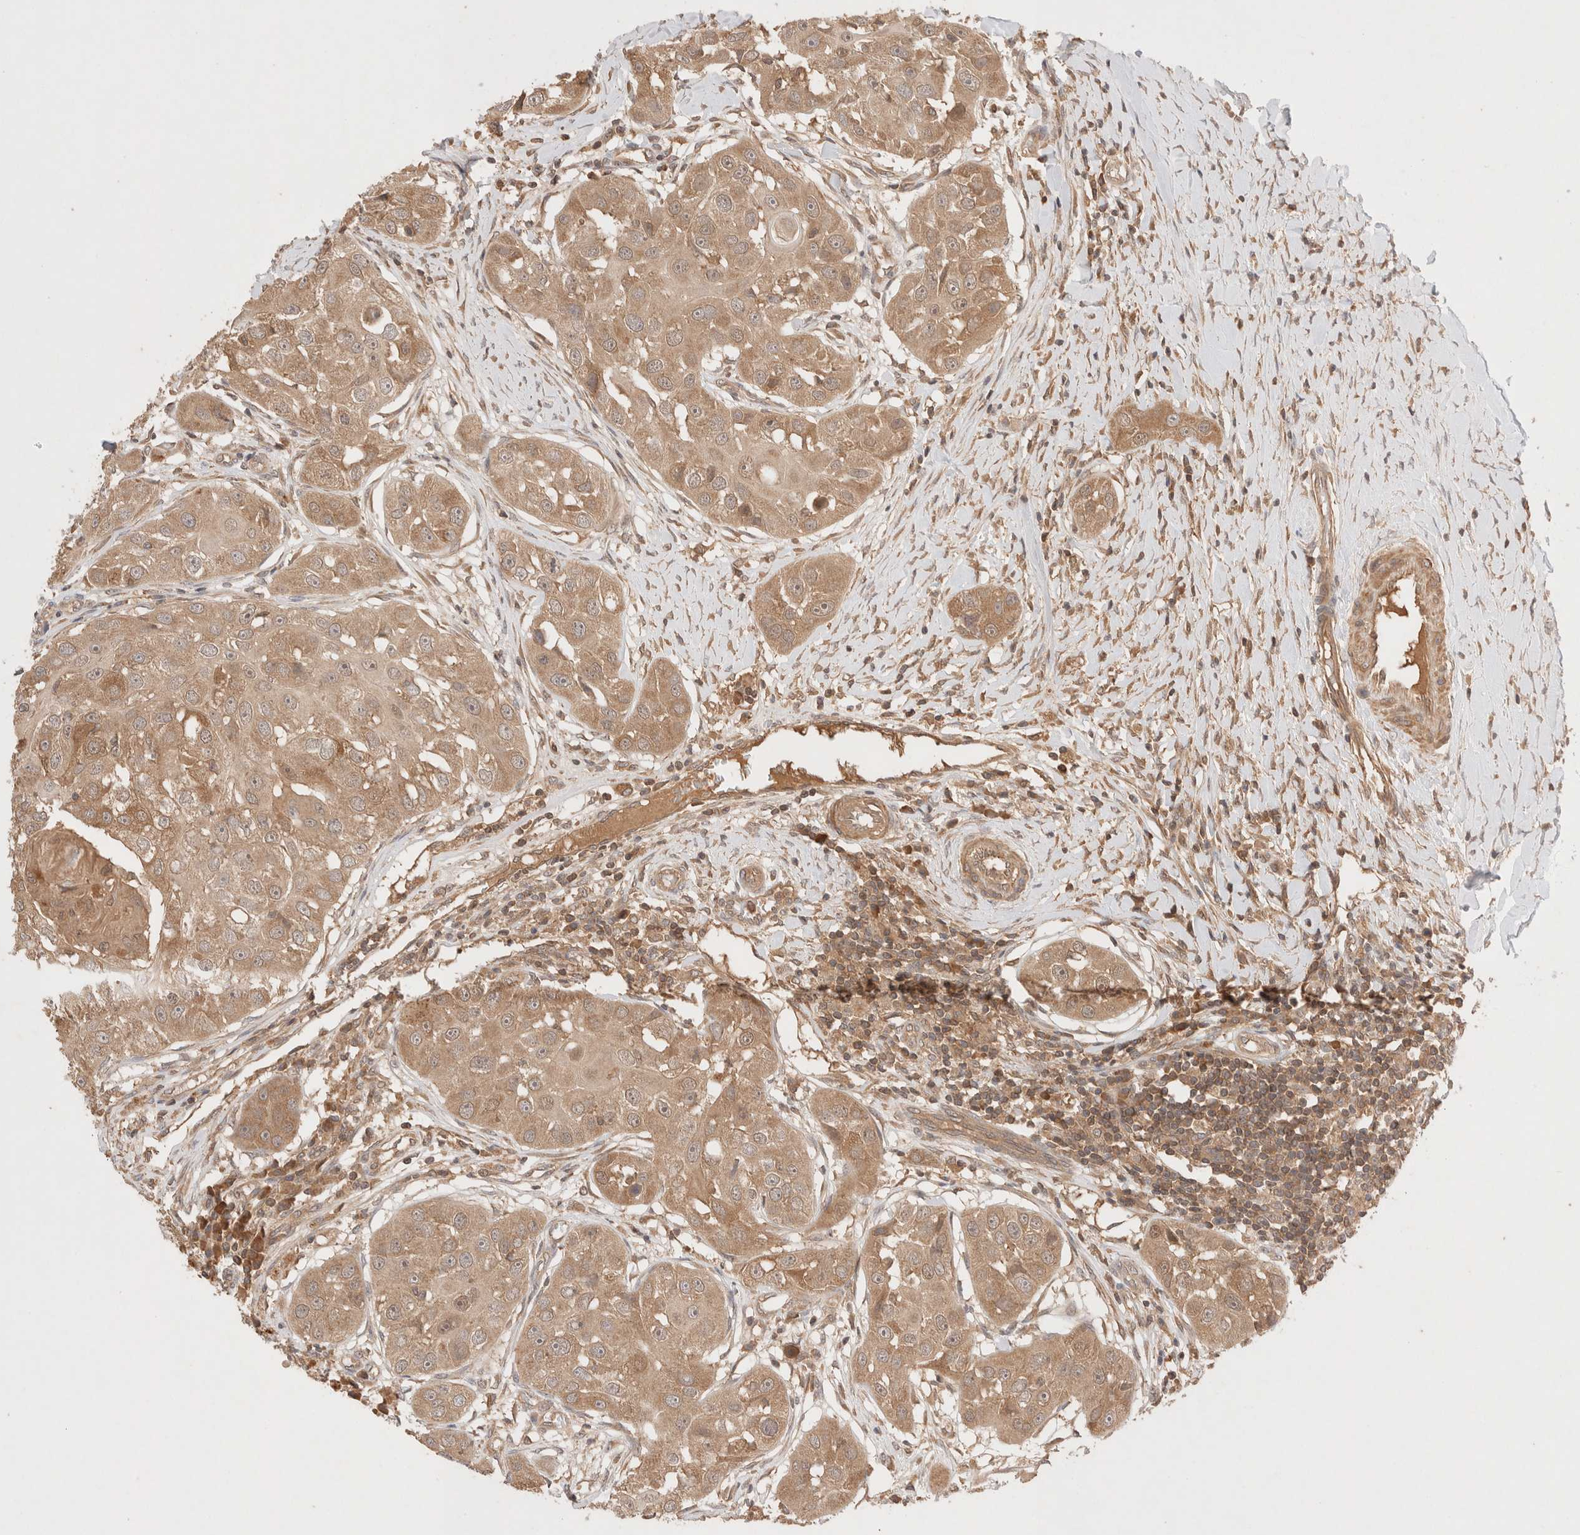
{"staining": {"intensity": "weak", "quantity": ">75%", "location": "cytoplasmic/membranous"}, "tissue": "head and neck cancer", "cell_type": "Tumor cells", "image_type": "cancer", "snomed": [{"axis": "morphology", "description": "Normal tissue, NOS"}, {"axis": "morphology", "description": "Squamous cell carcinoma, NOS"}, {"axis": "topography", "description": "Skeletal muscle"}, {"axis": "topography", "description": "Head-Neck"}], "caption": "This is an image of IHC staining of head and neck cancer, which shows weak positivity in the cytoplasmic/membranous of tumor cells.", "gene": "CARNMT1", "patient": {"sex": "male", "age": 51}}